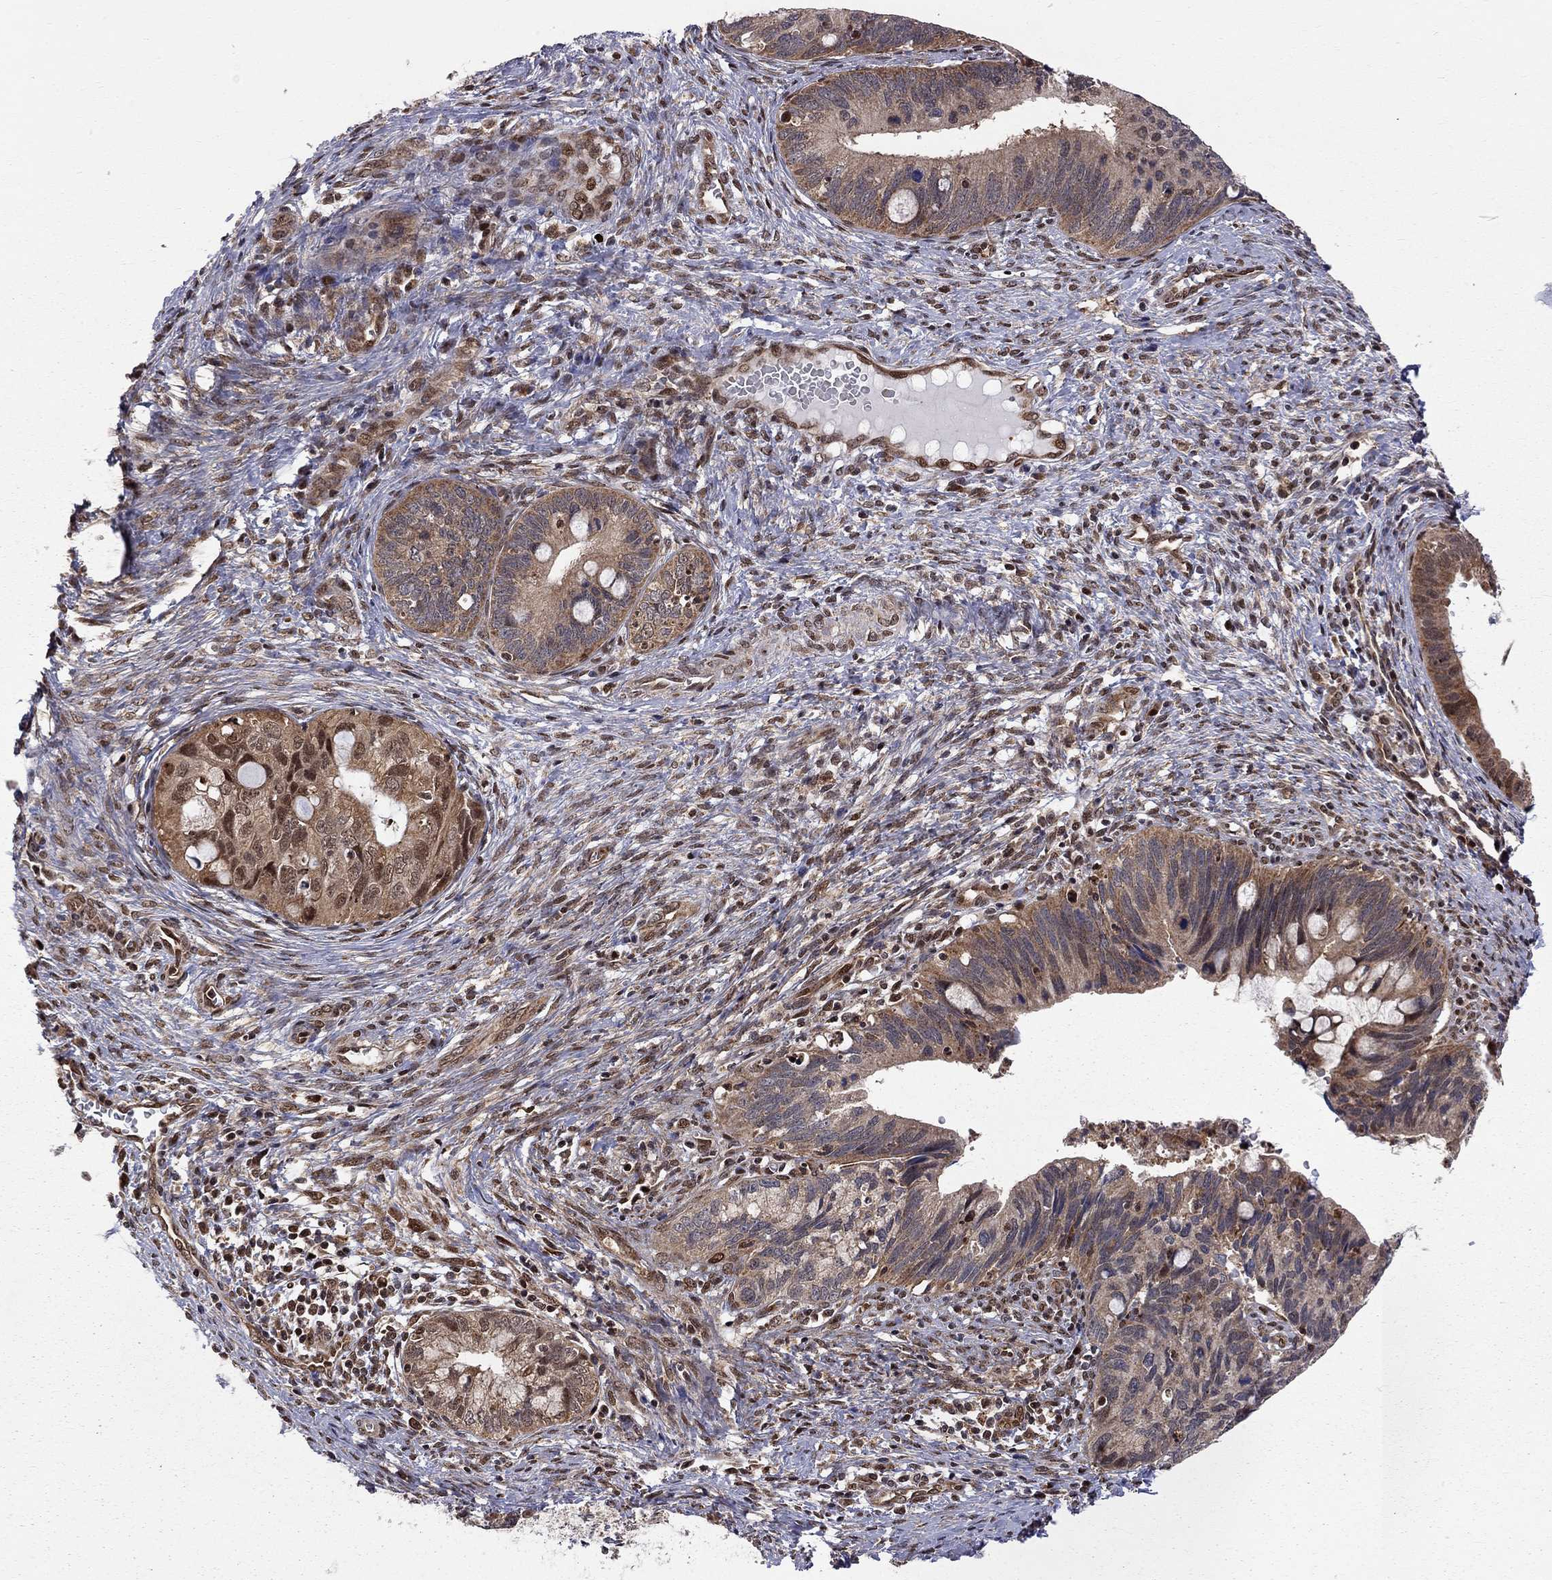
{"staining": {"intensity": "moderate", "quantity": "<25%", "location": "cytoplasmic/membranous,nuclear"}, "tissue": "cervical cancer", "cell_type": "Tumor cells", "image_type": "cancer", "snomed": [{"axis": "morphology", "description": "Adenocarcinoma, NOS"}, {"axis": "topography", "description": "Cervix"}], "caption": "Cervical adenocarcinoma stained with a brown dye reveals moderate cytoplasmic/membranous and nuclear positive expression in about <25% of tumor cells.", "gene": "ELOB", "patient": {"sex": "female", "age": 42}}